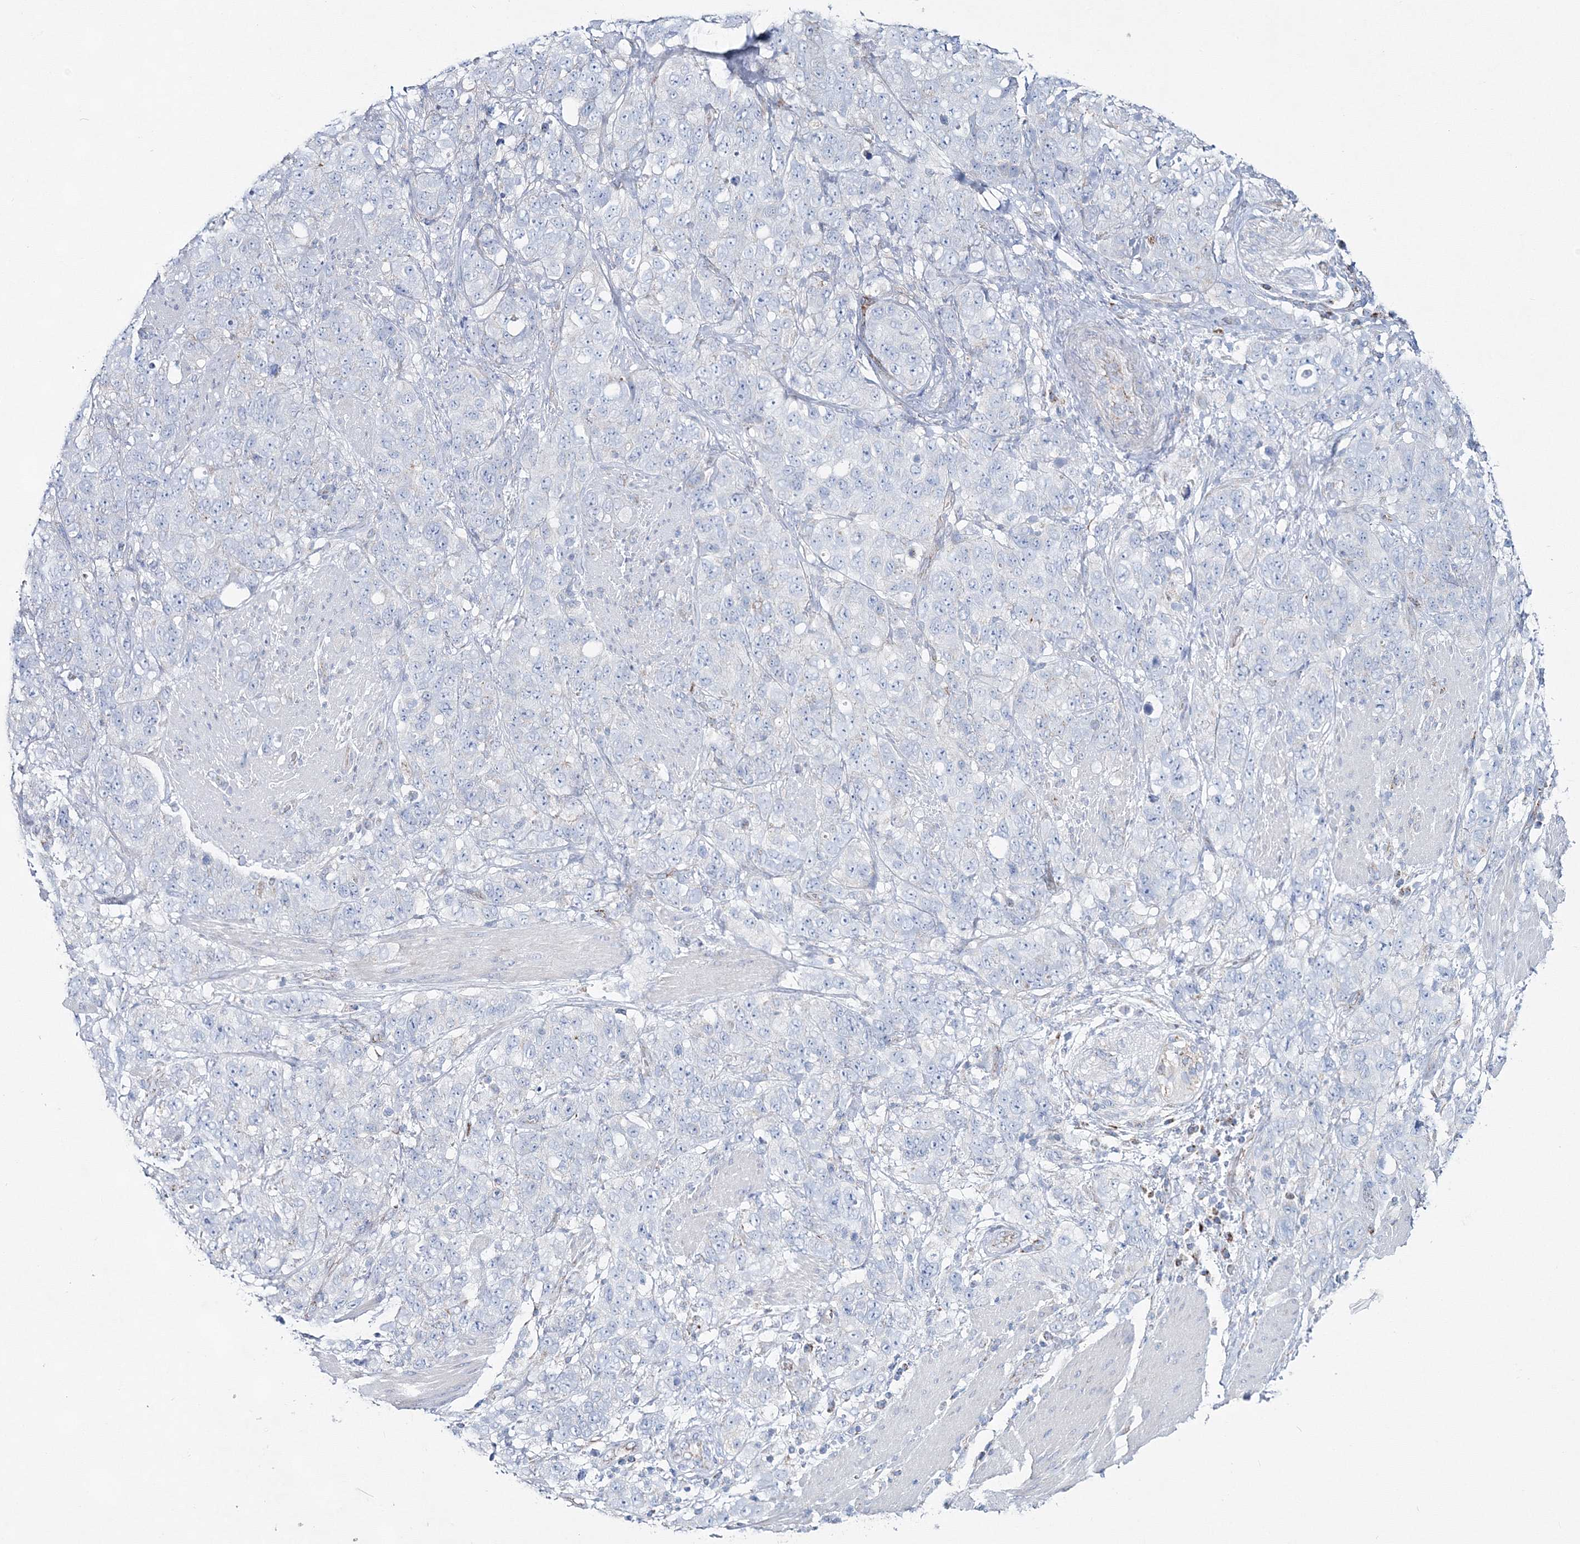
{"staining": {"intensity": "negative", "quantity": "none", "location": "none"}, "tissue": "stomach cancer", "cell_type": "Tumor cells", "image_type": "cancer", "snomed": [{"axis": "morphology", "description": "Adenocarcinoma, NOS"}, {"axis": "topography", "description": "Stomach"}], "caption": "Human stomach cancer stained for a protein using IHC reveals no positivity in tumor cells.", "gene": "HIBCH", "patient": {"sex": "male", "age": 48}}